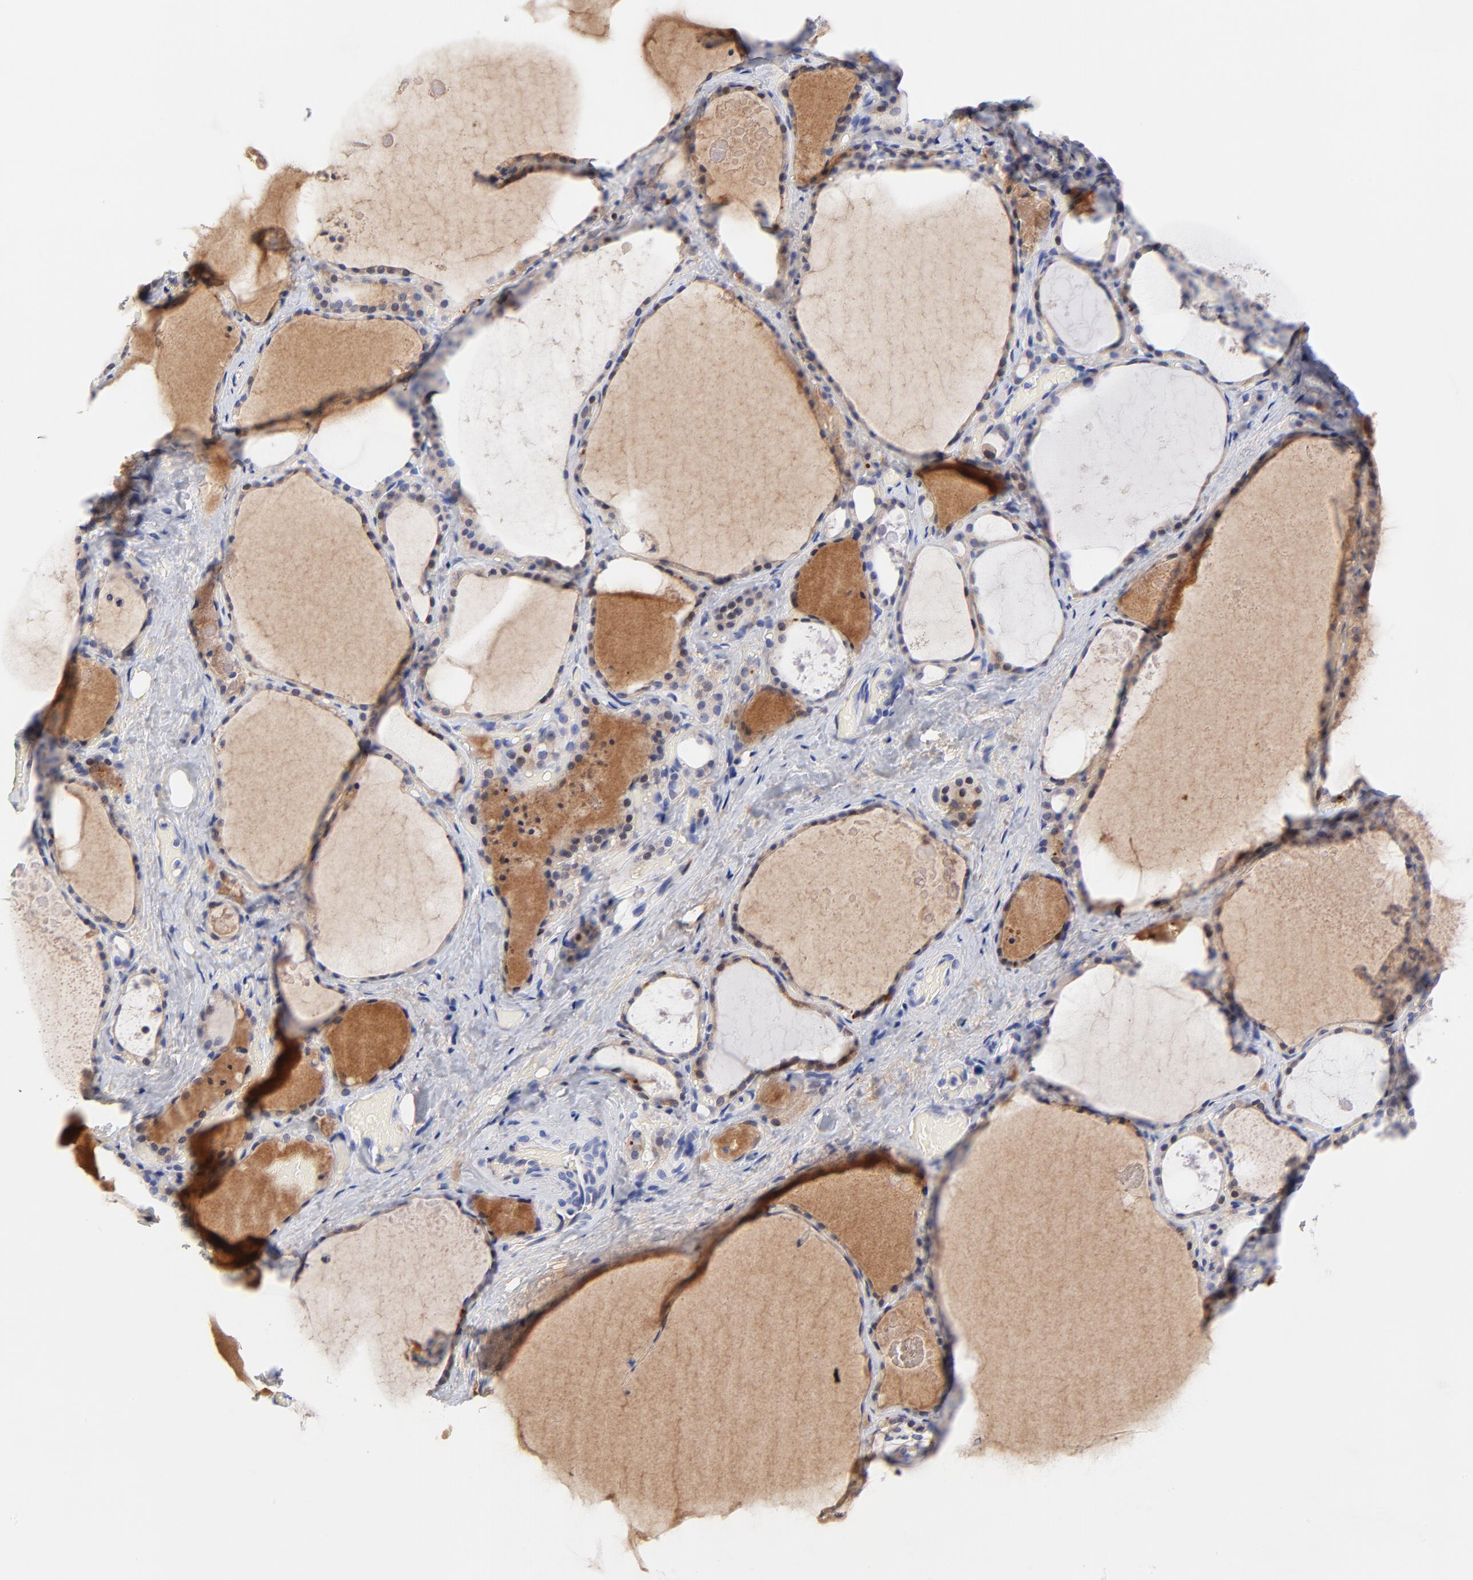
{"staining": {"intensity": "weak", "quantity": "25%-75%", "location": "cytoplasmic/membranous"}, "tissue": "thyroid gland", "cell_type": "Glandular cells", "image_type": "normal", "snomed": [{"axis": "morphology", "description": "Normal tissue, NOS"}, {"axis": "topography", "description": "Thyroid gland"}], "caption": "Glandular cells exhibit low levels of weak cytoplasmic/membranous expression in about 25%-75% of cells in benign thyroid gland. (DAB (3,3'-diaminobenzidine) IHC with brightfield microscopy, high magnification).", "gene": "IGLV3", "patient": {"sex": "male", "age": 61}}